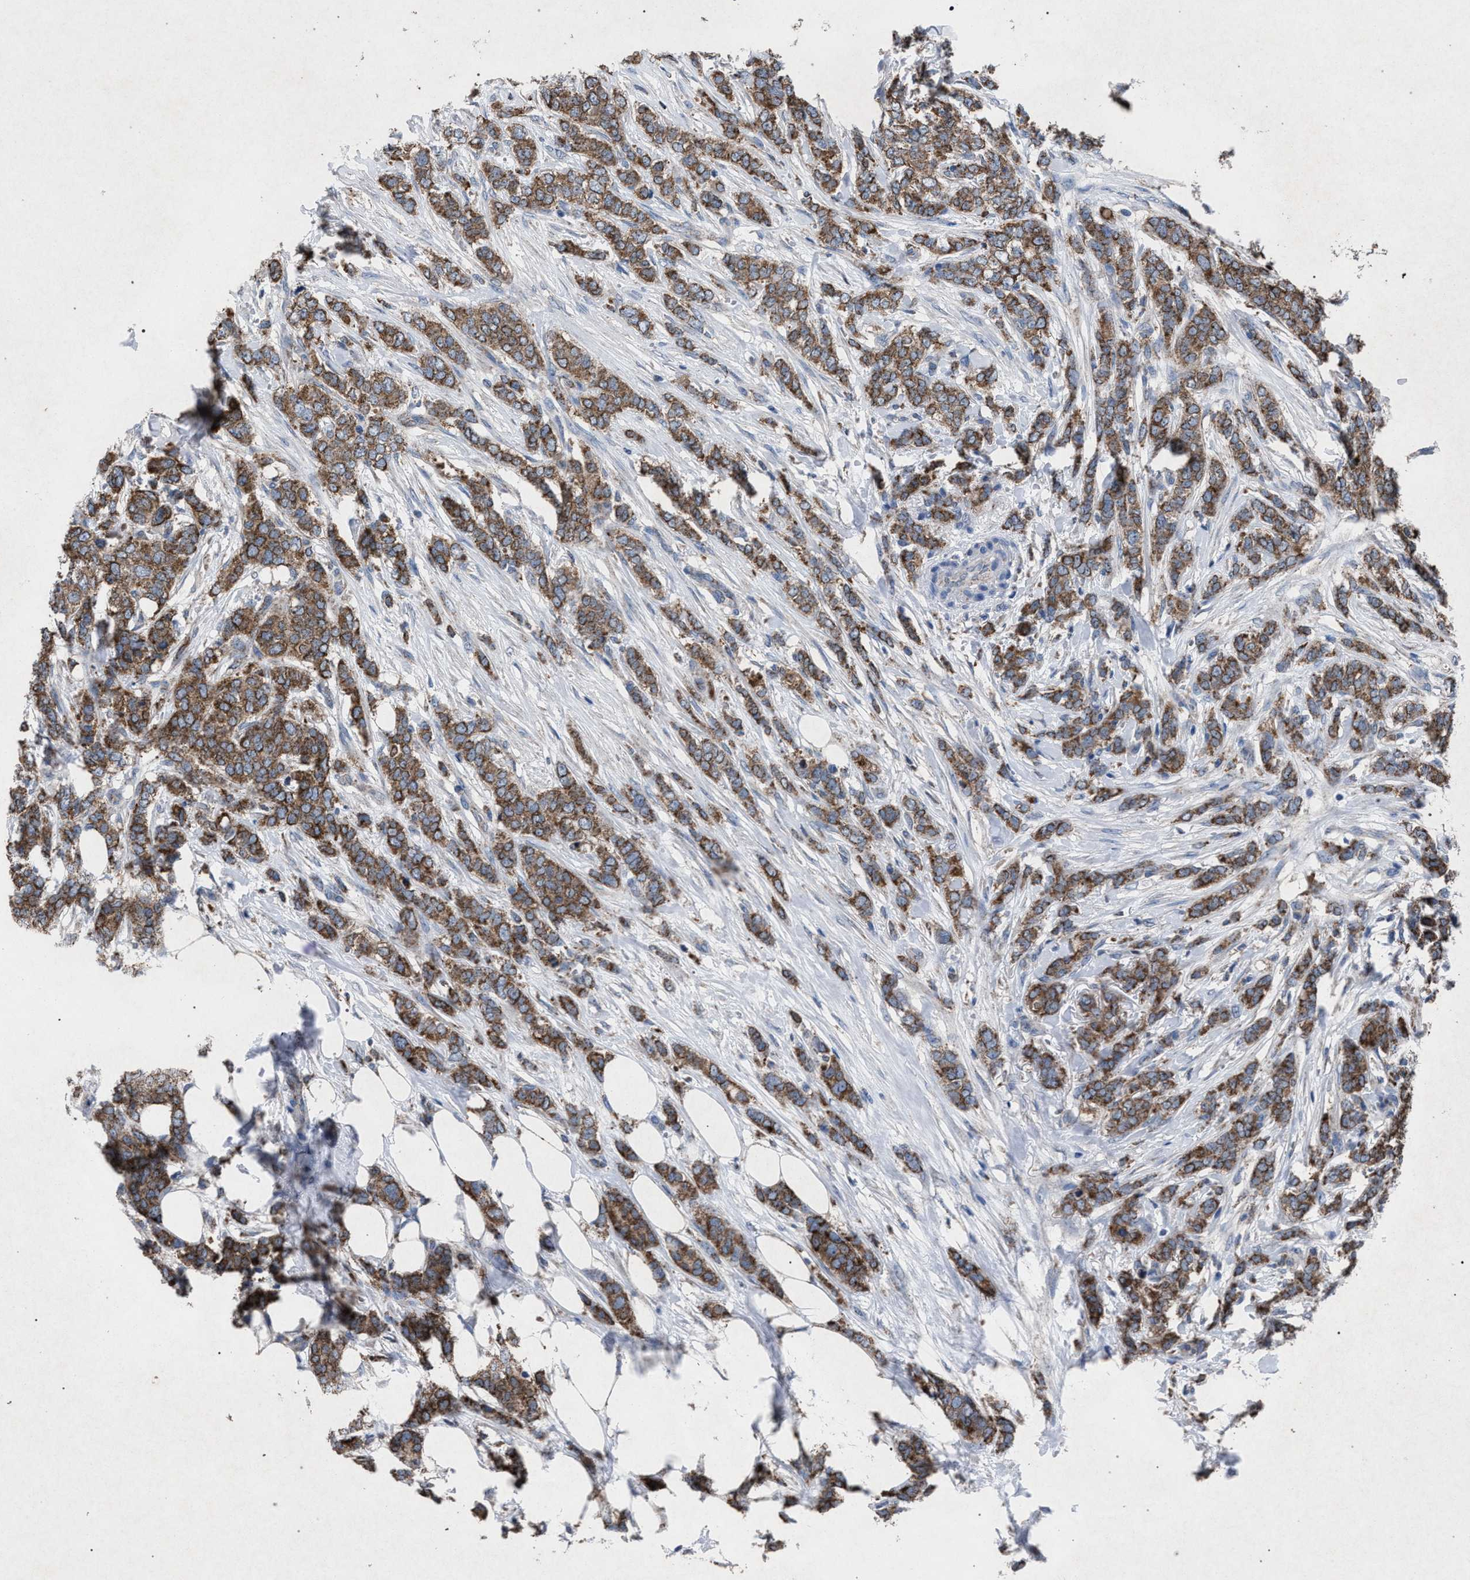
{"staining": {"intensity": "moderate", "quantity": ">75%", "location": "cytoplasmic/membranous"}, "tissue": "breast cancer", "cell_type": "Tumor cells", "image_type": "cancer", "snomed": [{"axis": "morphology", "description": "Lobular carcinoma"}, {"axis": "topography", "description": "Skin"}, {"axis": "topography", "description": "Breast"}], "caption": "About >75% of tumor cells in breast lobular carcinoma display moderate cytoplasmic/membranous protein positivity as visualized by brown immunohistochemical staining.", "gene": "HSD17B4", "patient": {"sex": "female", "age": 46}}